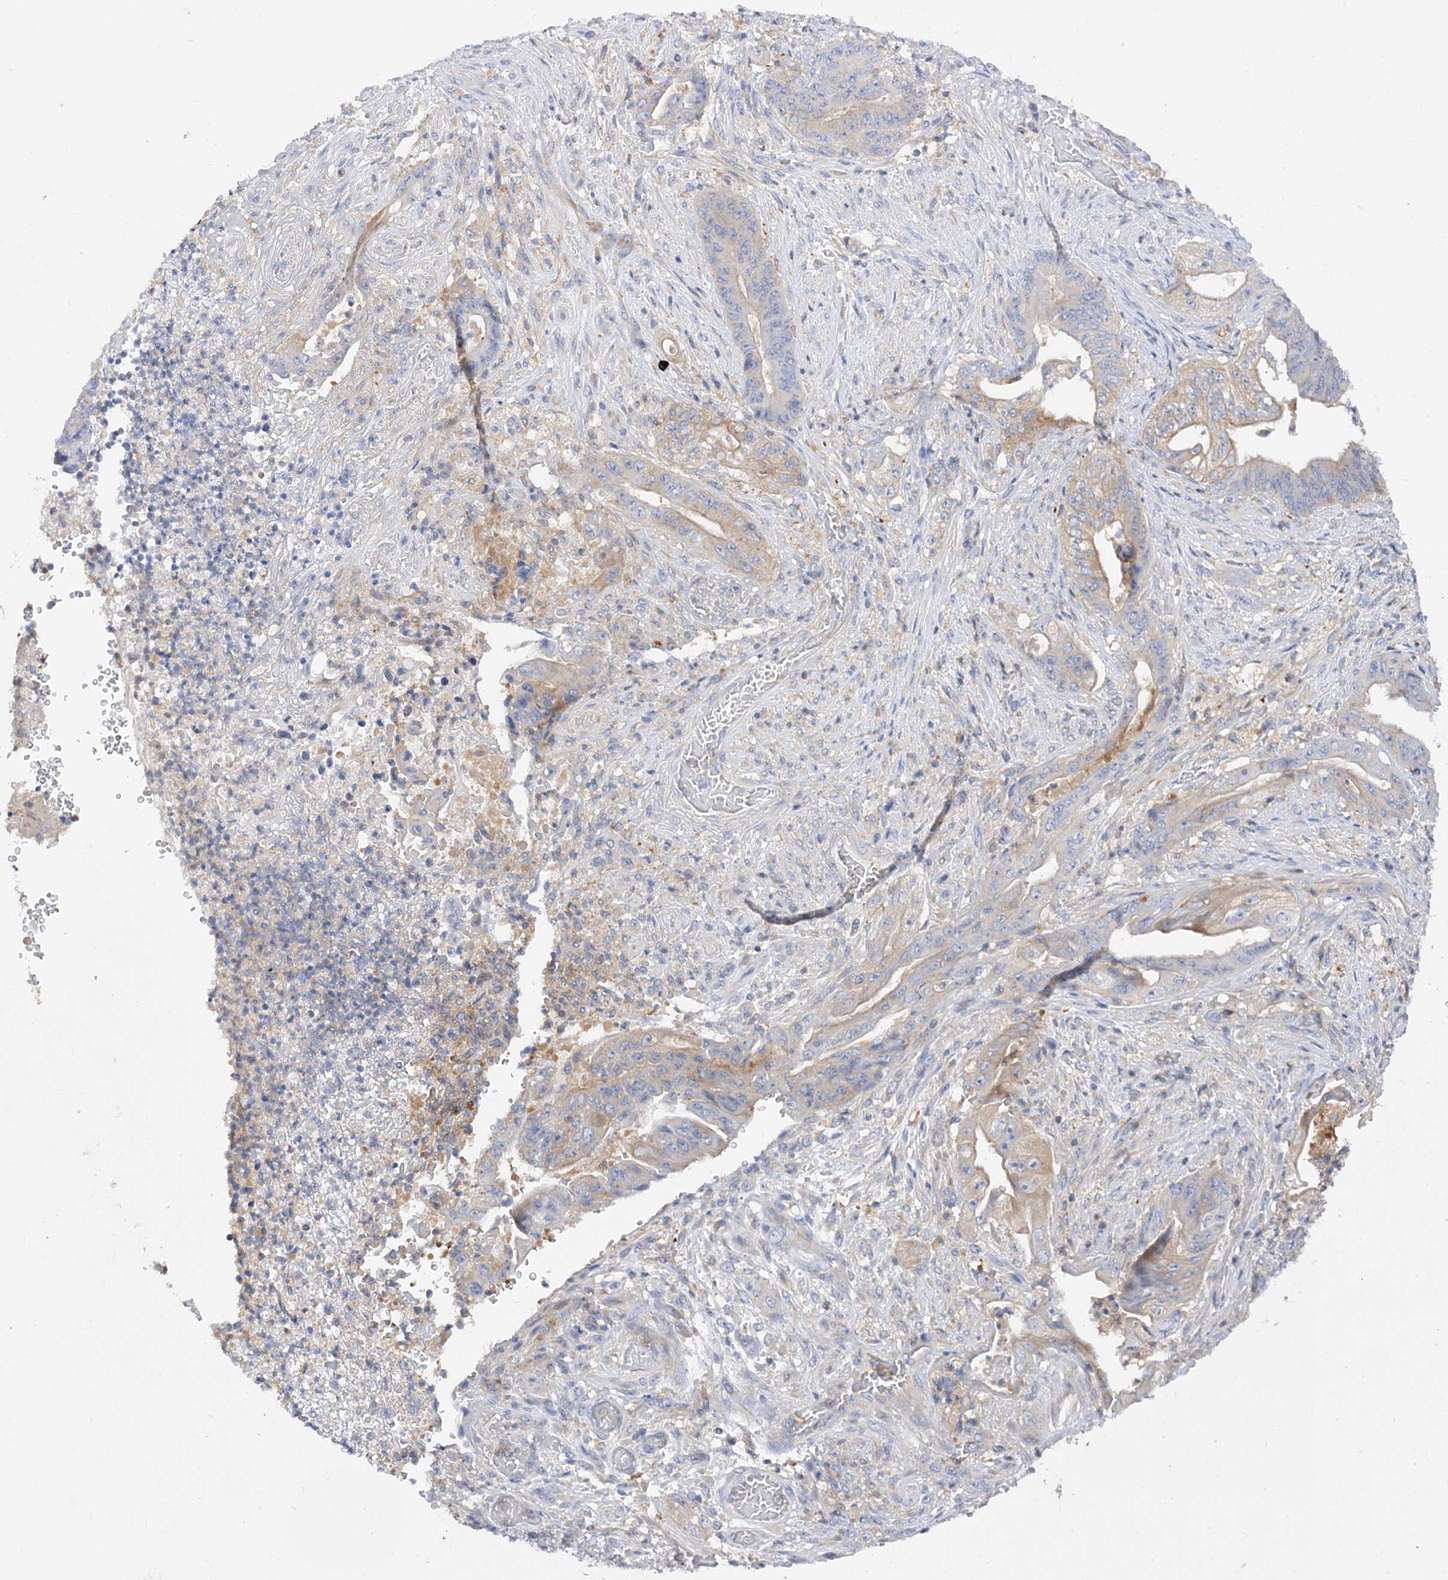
{"staining": {"intensity": "weak", "quantity": "25%-75%", "location": "cytoplasmic/membranous"}, "tissue": "stomach cancer", "cell_type": "Tumor cells", "image_type": "cancer", "snomed": [{"axis": "morphology", "description": "Adenocarcinoma, NOS"}, {"axis": "topography", "description": "Stomach"}], "caption": "A brown stain highlights weak cytoplasmic/membranous positivity of a protein in stomach cancer tumor cells.", "gene": "ARV1", "patient": {"sex": "female", "age": 73}}